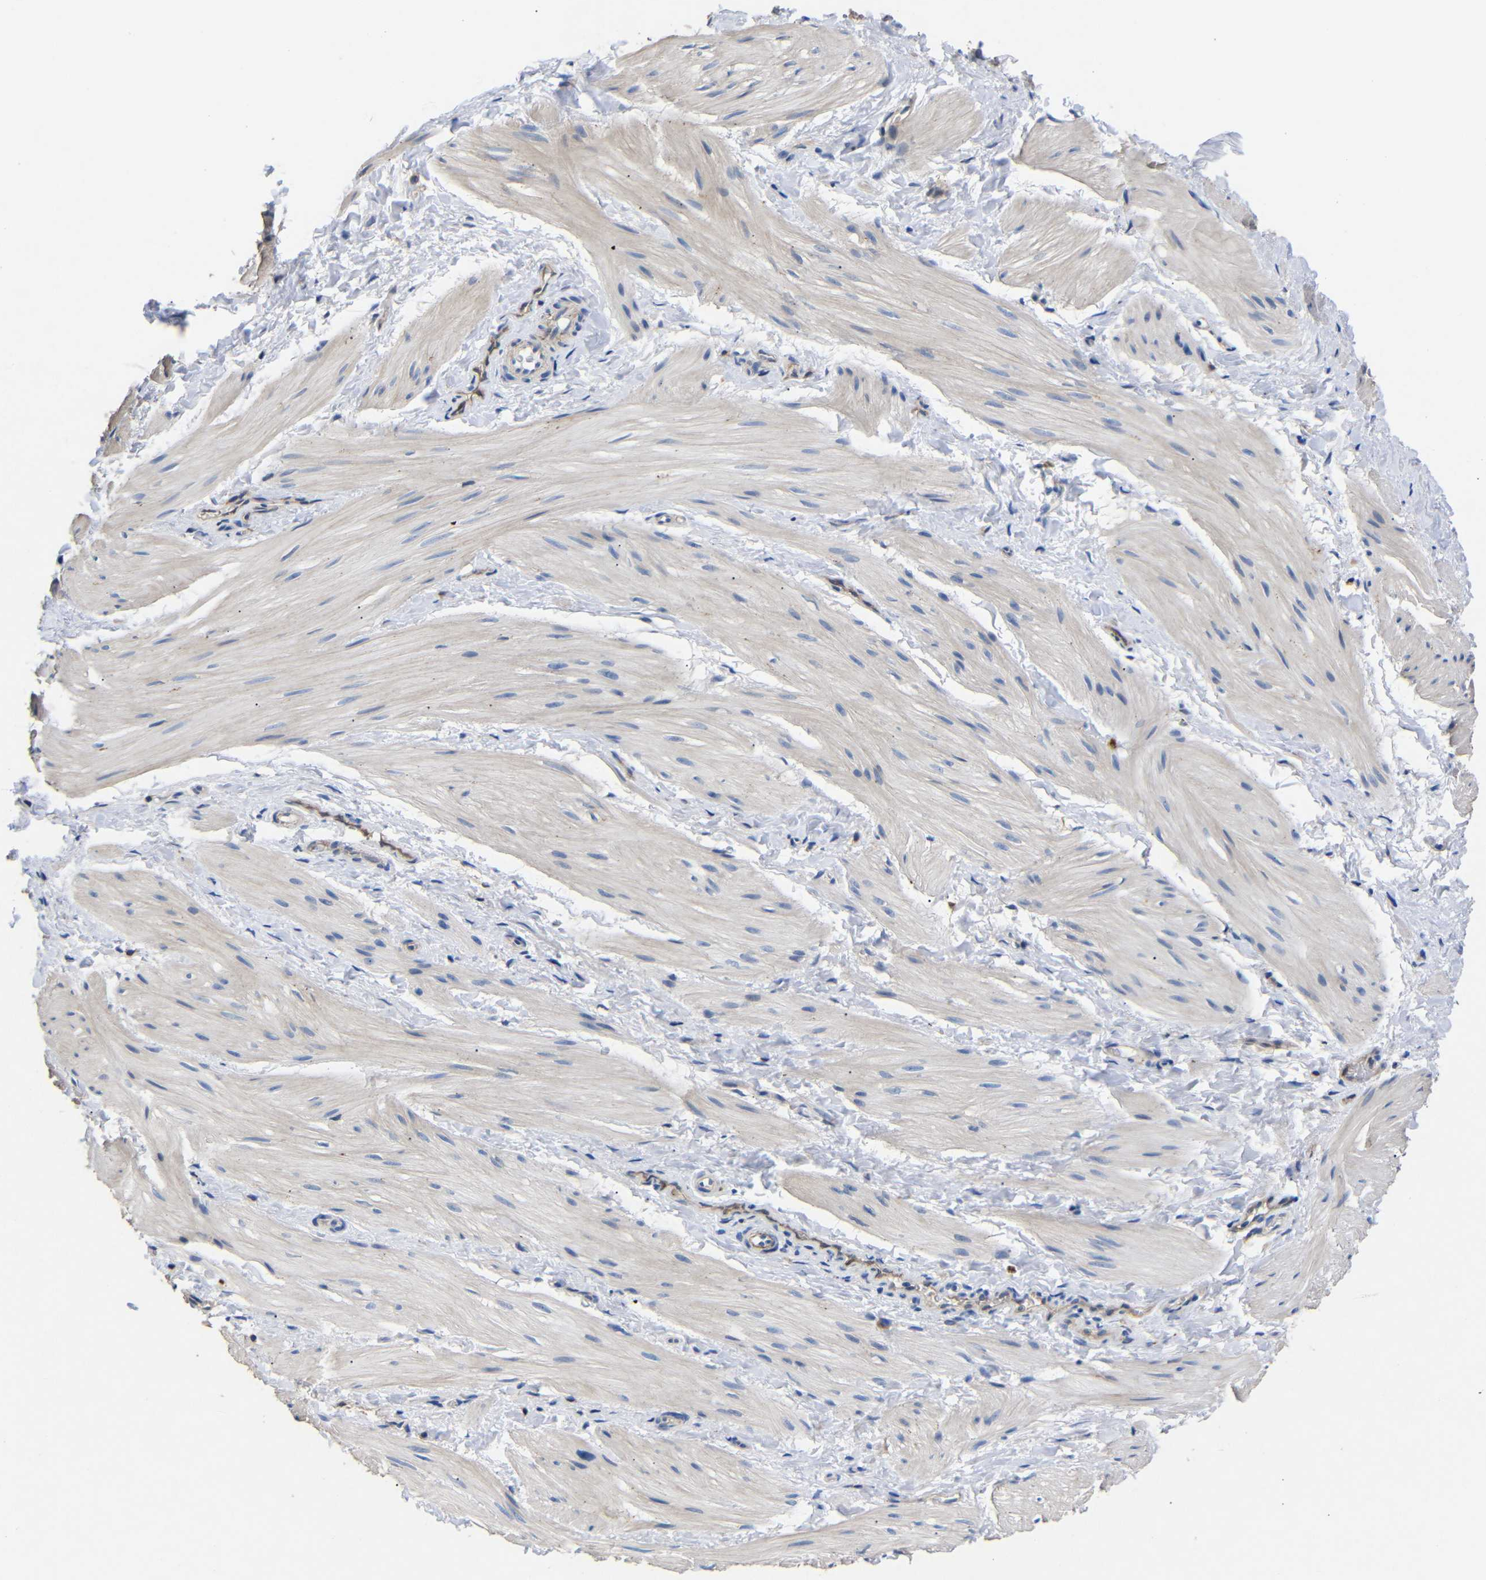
{"staining": {"intensity": "weak", "quantity": "25%-75%", "location": "cytoplasmic/membranous"}, "tissue": "smooth muscle", "cell_type": "Smooth muscle cells", "image_type": "normal", "snomed": [{"axis": "morphology", "description": "Normal tissue, NOS"}, {"axis": "topography", "description": "Smooth muscle"}], "caption": "Smooth muscle stained with a brown dye displays weak cytoplasmic/membranous positive positivity in approximately 25%-75% of smooth muscle cells.", "gene": "SDCBP", "patient": {"sex": "male", "age": 16}}